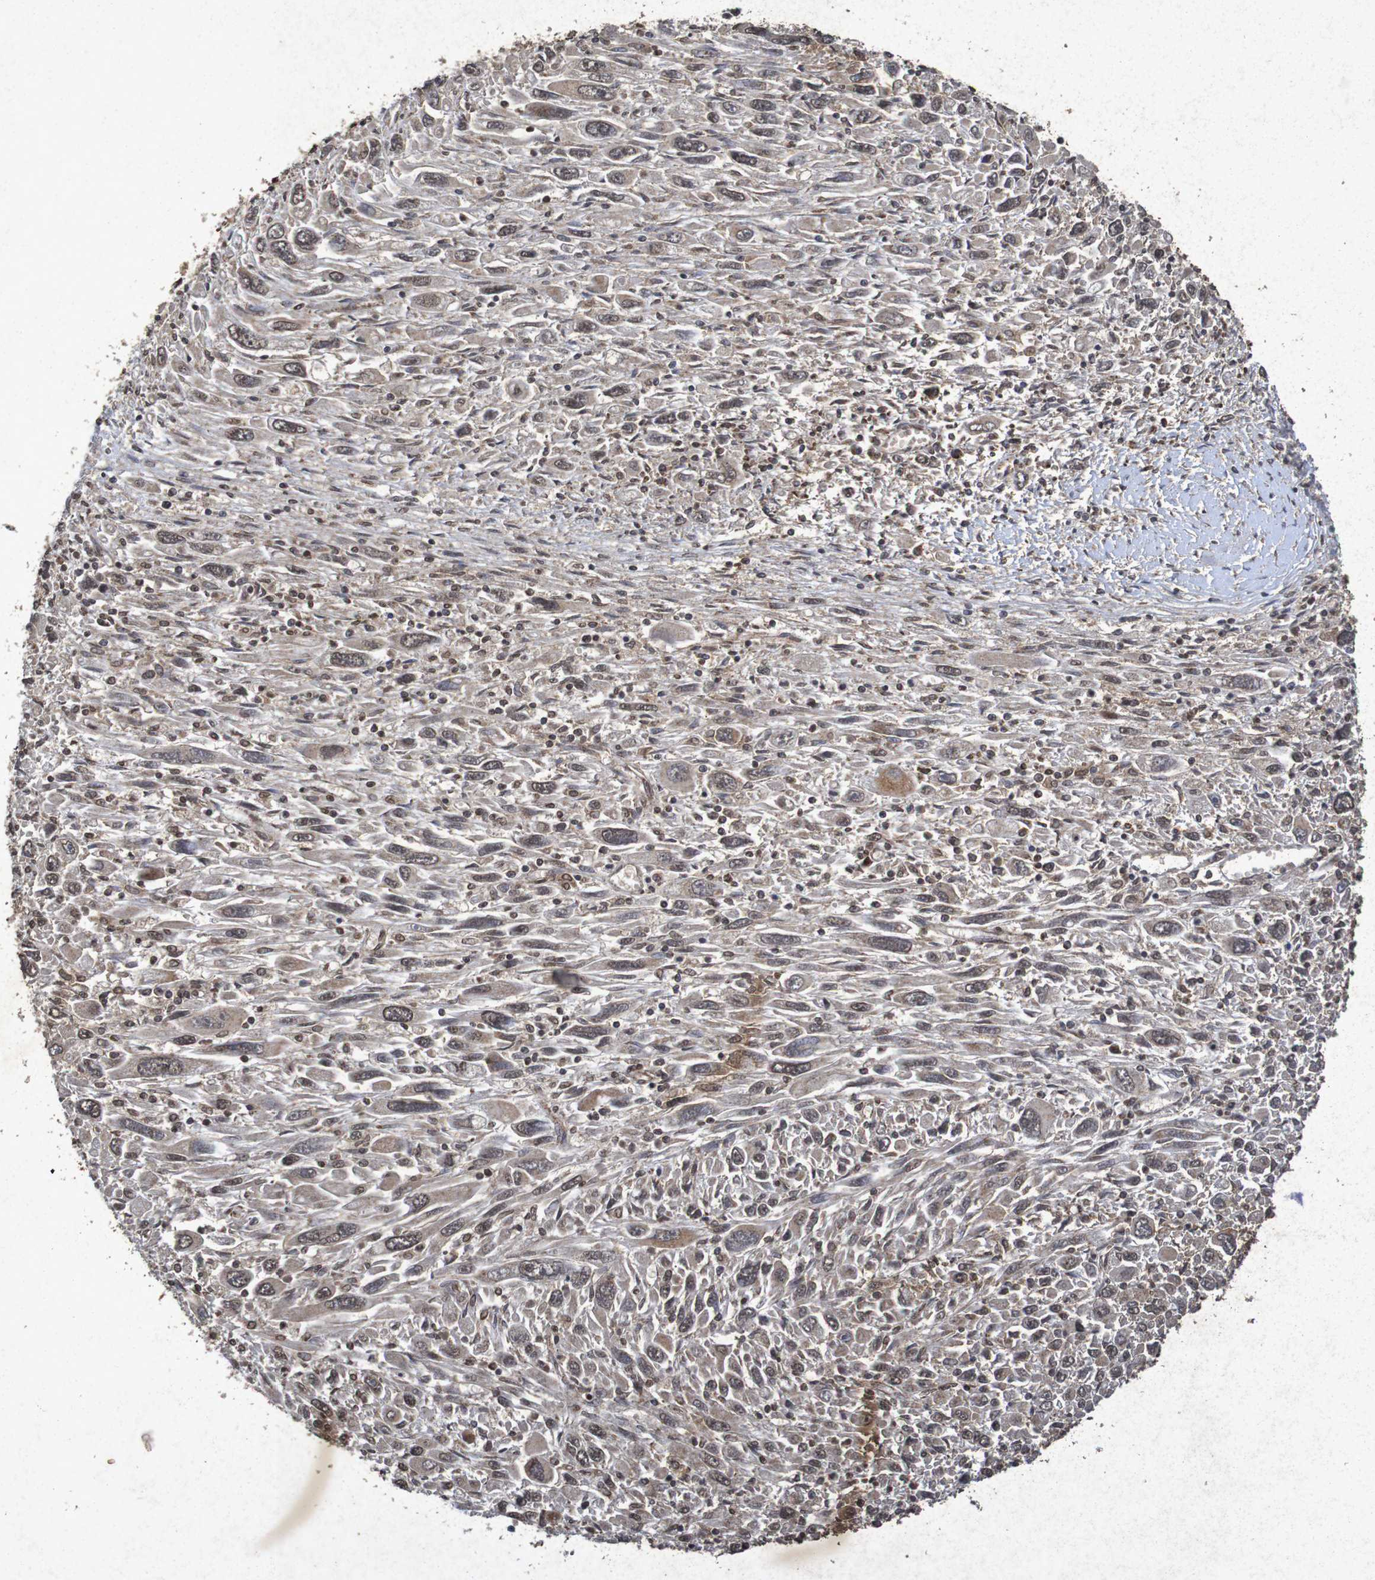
{"staining": {"intensity": "weak", "quantity": ">75%", "location": "cytoplasmic/membranous,nuclear"}, "tissue": "melanoma", "cell_type": "Tumor cells", "image_type": "cancer", "snomed": [{"axis": "morphology", "description": "Malignant melanoma, Metastatic site"}, {"axis": "topography", "description": "Skin"}], "caption": "Tumor cells reveal low levels of weak cytoplasmic/membranous and nuclear staining in approximately >75% of cells in human malignant melanoma (metastatic site). (brown staining indicates protein expression, while blue staining denotes nuclei).", "gene": "GUCY1A2", "patient": {"sex": "female", "age": 56}}